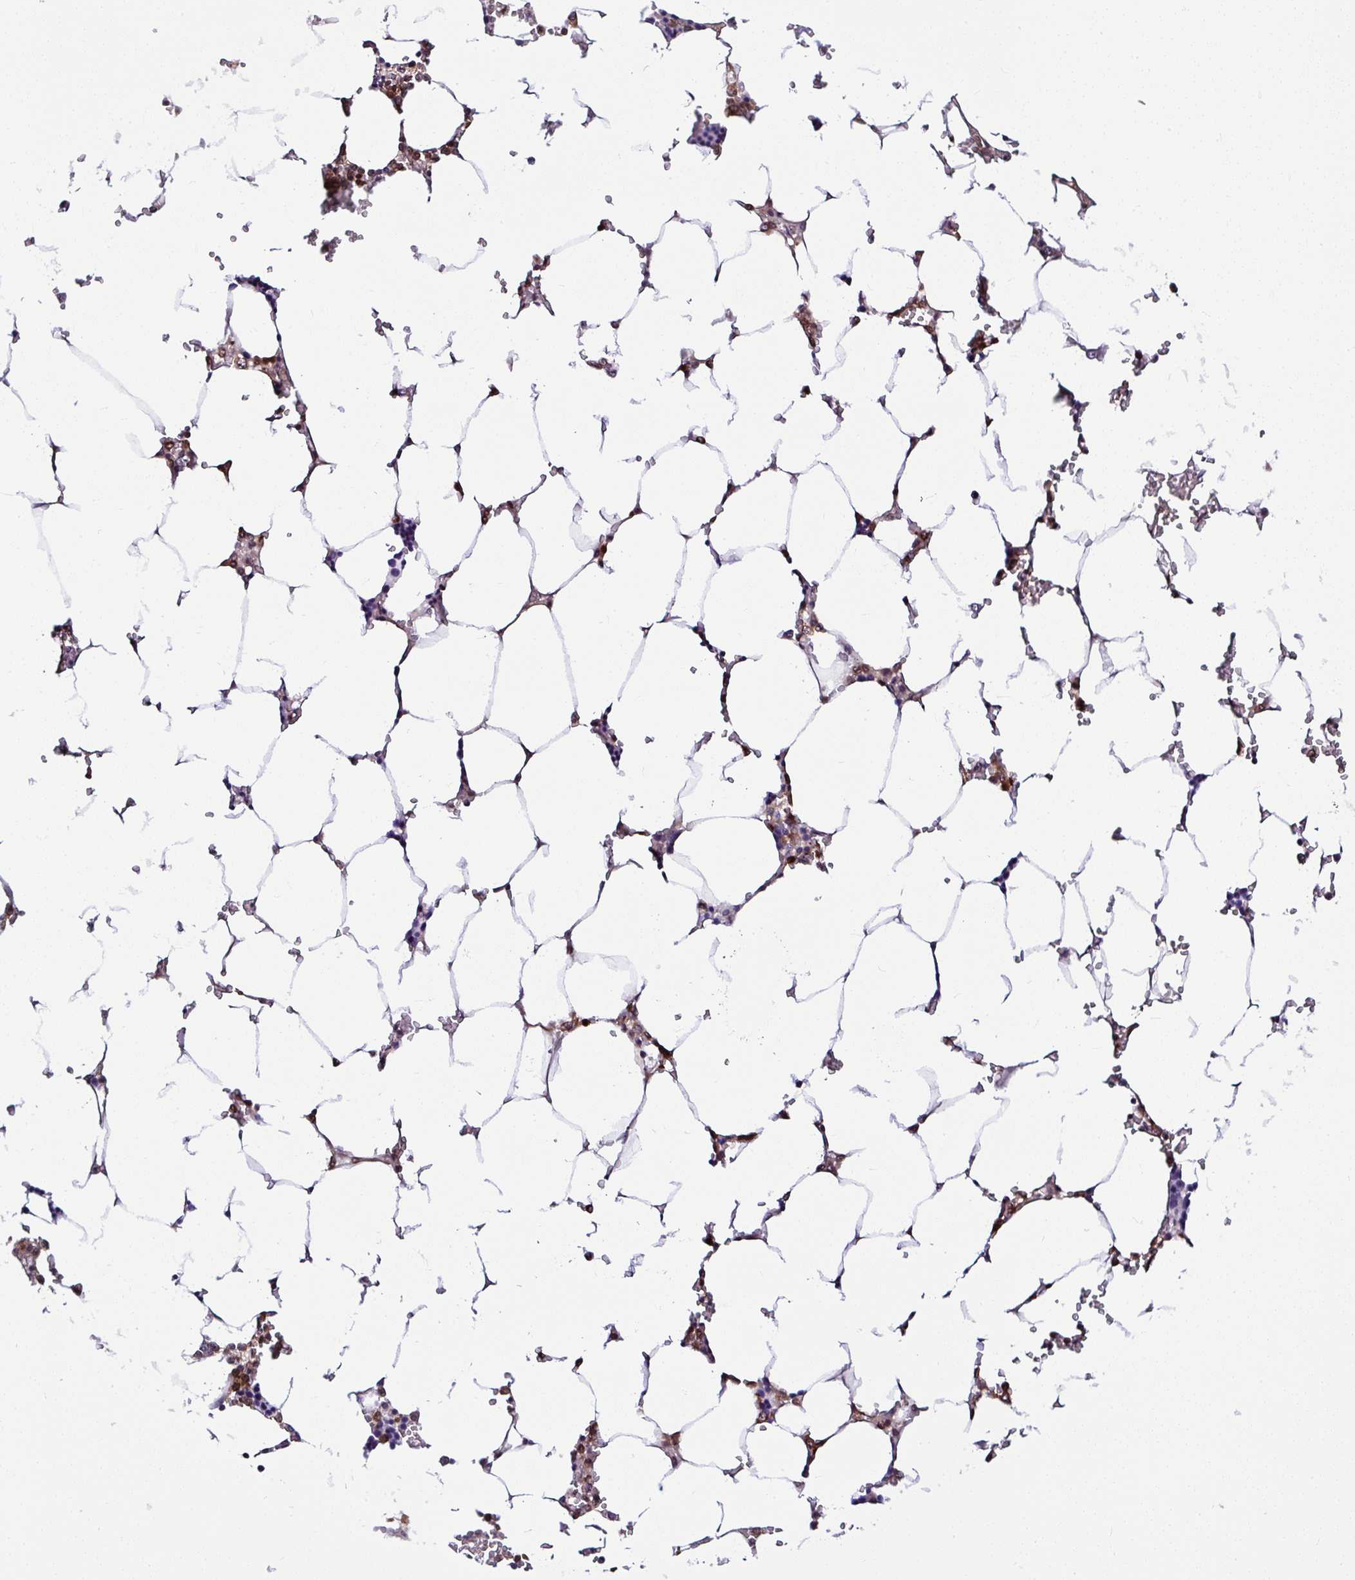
{"staining": {"intensity": "moderate", "quantity": "25%-75%", "location": "cytoplasmic/membranous,nuclear"}, "tissue": "bone marrow", "cell_type": "Hematopoietic cells", "image_type": "normal", "snomed": [{"axis": "morphology", "description": "Normal tissue, NOS"}, {"axis": "topography", "description": "Bone marrow"}], "caption": "Protein positivity by immunohistochemistry (IHC) shows moderate cytoplasmic/membranous,nuclear staining in about 25%-75% of hematopoietic cells in normal bone marrow.", "gene": "PIN4", "patient": {"sex": "male", "age": 64}}